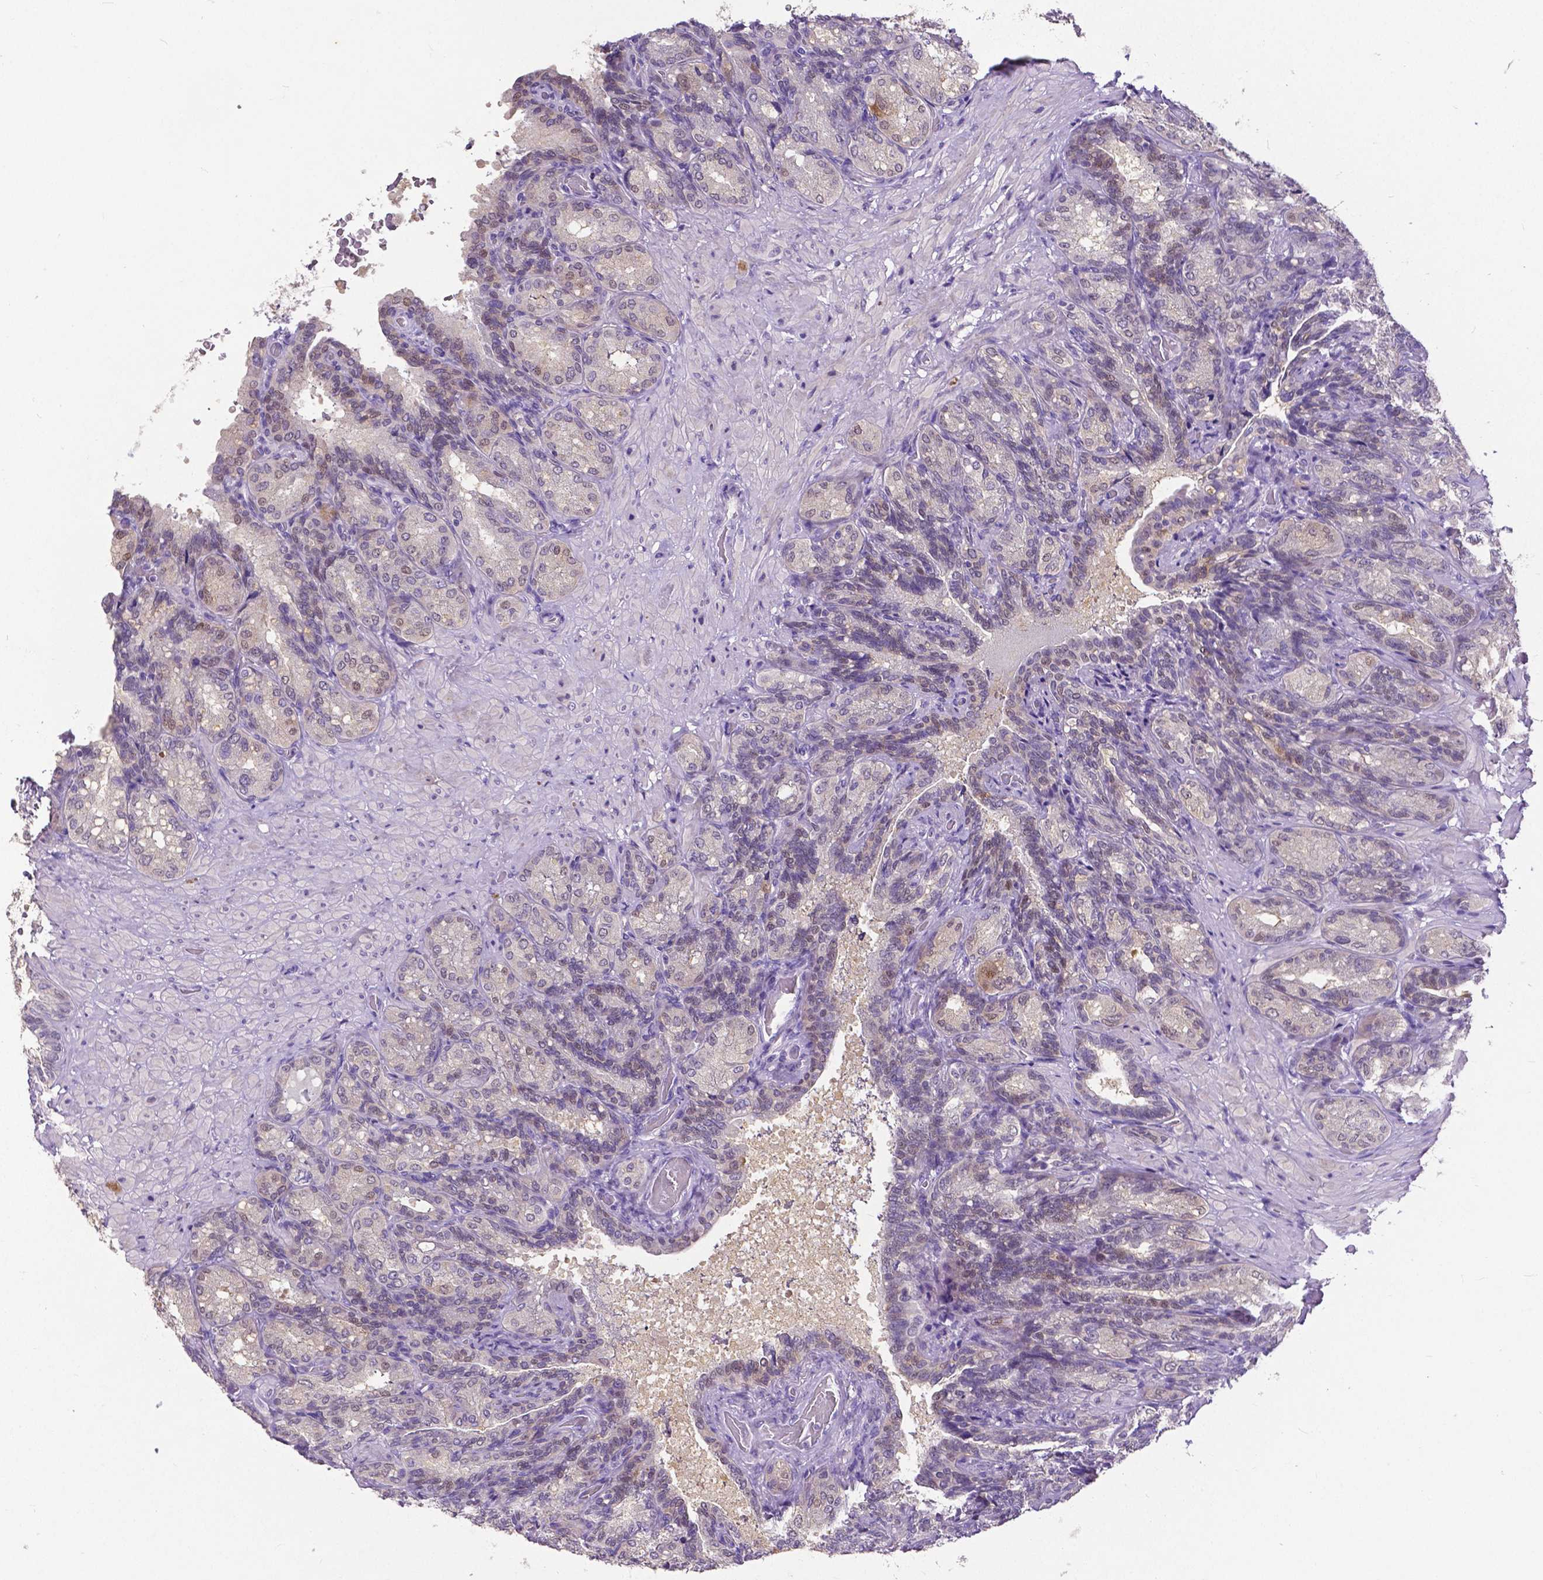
{"staining": {"intensity": "negative", "quantity": "none", "location": "none"}, "tissue": "seminal vesicle", "cell_type": "Glandular cells", "image_type": "normal", "snomed": [{"axis": "morphology", "description": "Normal tissue, NOS"}, {"axis": "topography", "description": "Seminal veicle"}], "caption": "This is an immunohistochemistry micrograph of normal human seminal vesicle. There is no staining in glandular cells.", "gene": "CD4", "patient": {"sex": "male", "age": 68}}